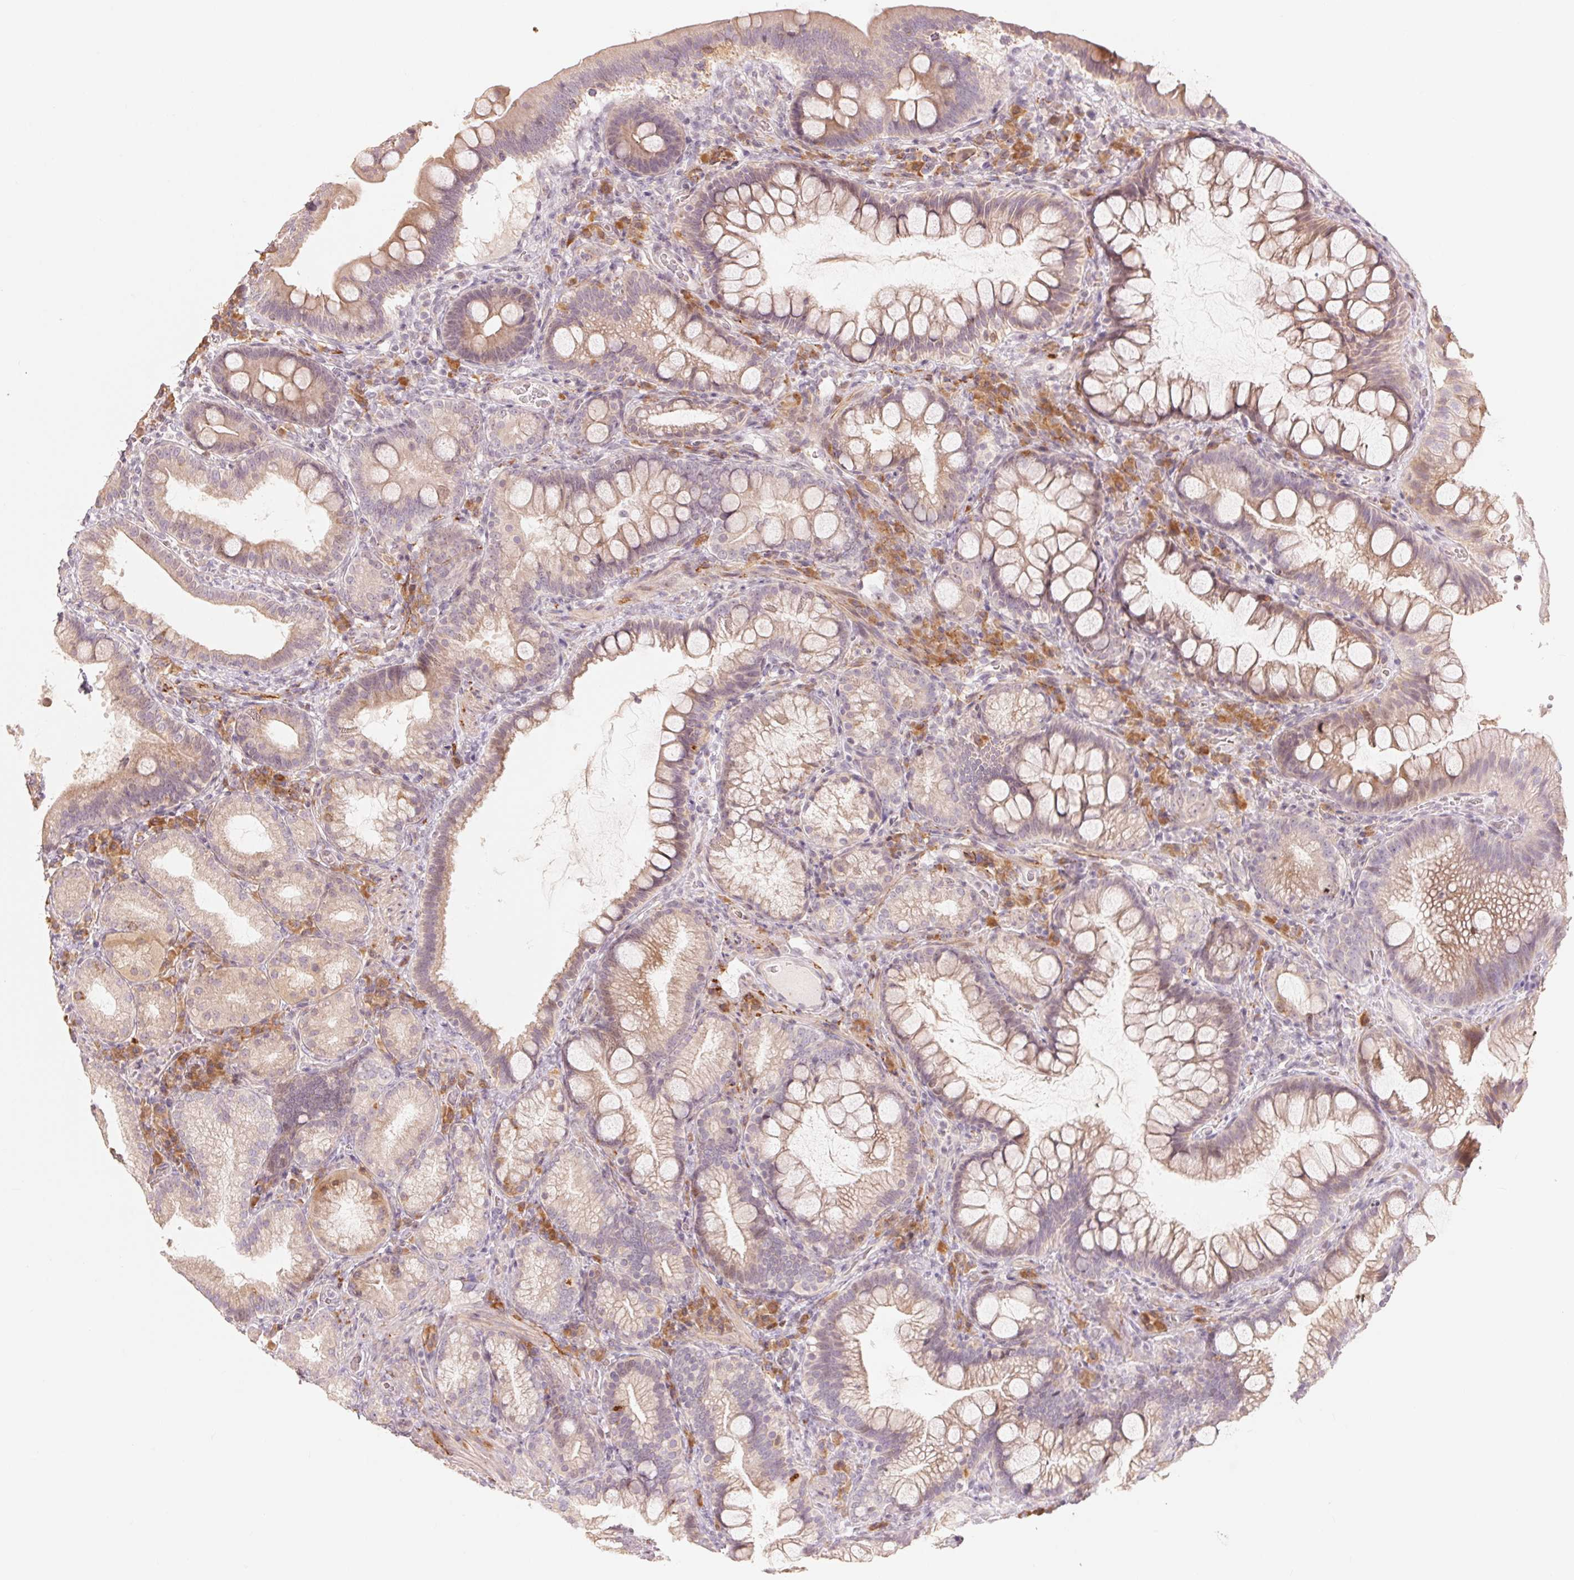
{"staining": {"intensity": "weak", "quantity": ">75%", "location": "cytoplasmic/membranous"}, "tissue": "duodenum", "cell_type": "Glandular cells", "image_type": "normal", "snomed": [{"axis": "morphology", "description": "Normal tissue, NOS"}, {"axis": "topography", "description": "Pancreas"}, {"axis": "topography", "description": "Duodenum"}], "caption": "Immunohistochemistry staining of benign duodenum, which shows low levels of weak cytoplasmic/membranous expression in approximately >75% of glandular cells indicating weak cytoplasmic/membranous protein expression. The staining was performed using DAB (3,3'-diaminobenzidine) (brown) for protein detection and nuclei were counterstained in hematoxylin (blue).", "gene": "DENND2C", "patient": {"sex": "male", "age": 59}}